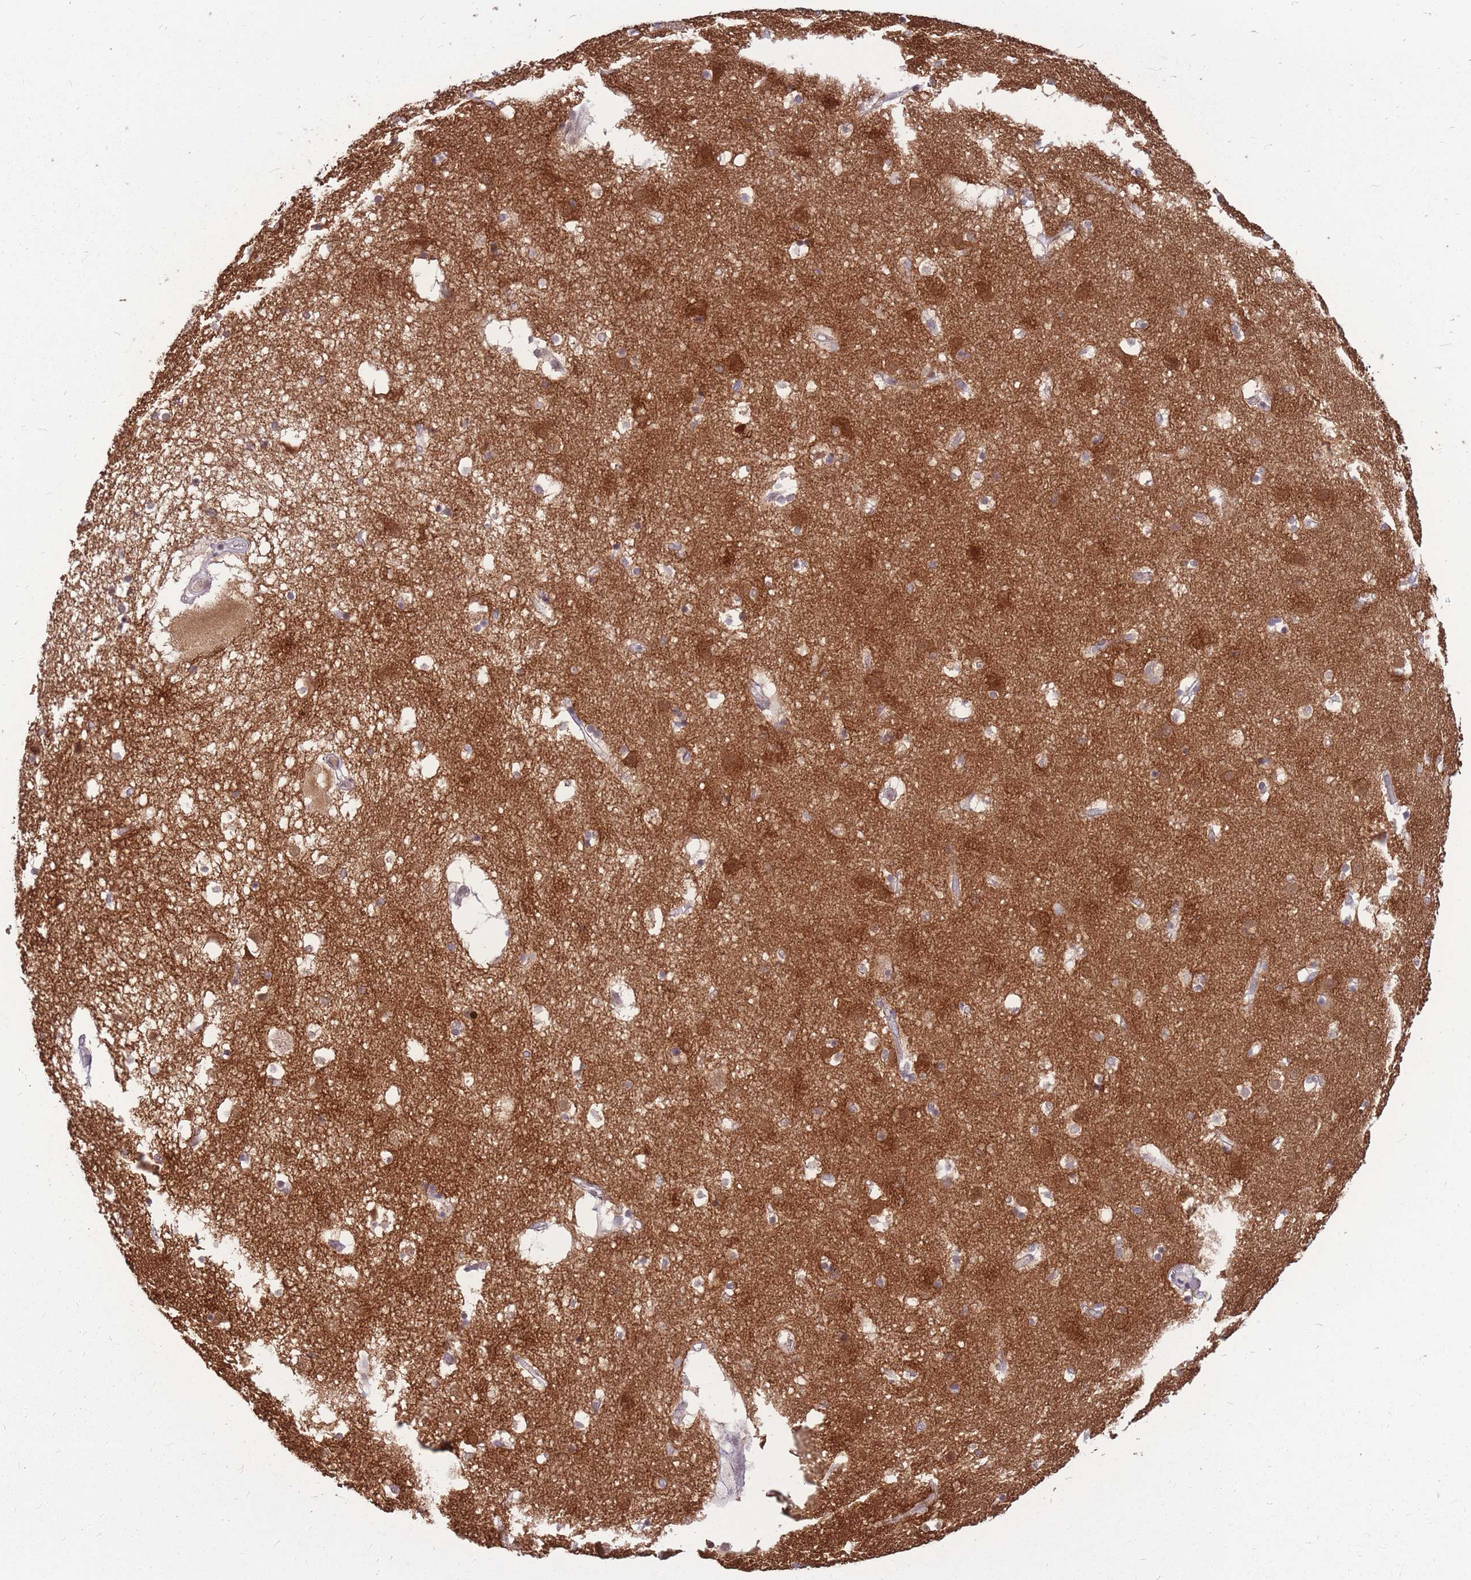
{"staining": {"intensity": "weak", "quantity": "25%-75%", "location": "cytoplasmic/membranous,nuclear"}, "tissue": "caudate", "cell_type": "Glial cells", "image_type": "normal", "snomed": [{"axis": "morphology", "description": "Normal tissue, NOS"}, {"axis": "topography", "description": "Lateral ventricle wall"}], "caption": "Brown immunohistochemical staining in unremarkable human caudate shows weak cytoplasmic/membranous,nuclear expression in about 25%-75% of glial cells.", "gene": "ADD2", "patient": {"sex": "male", "age": 70}}